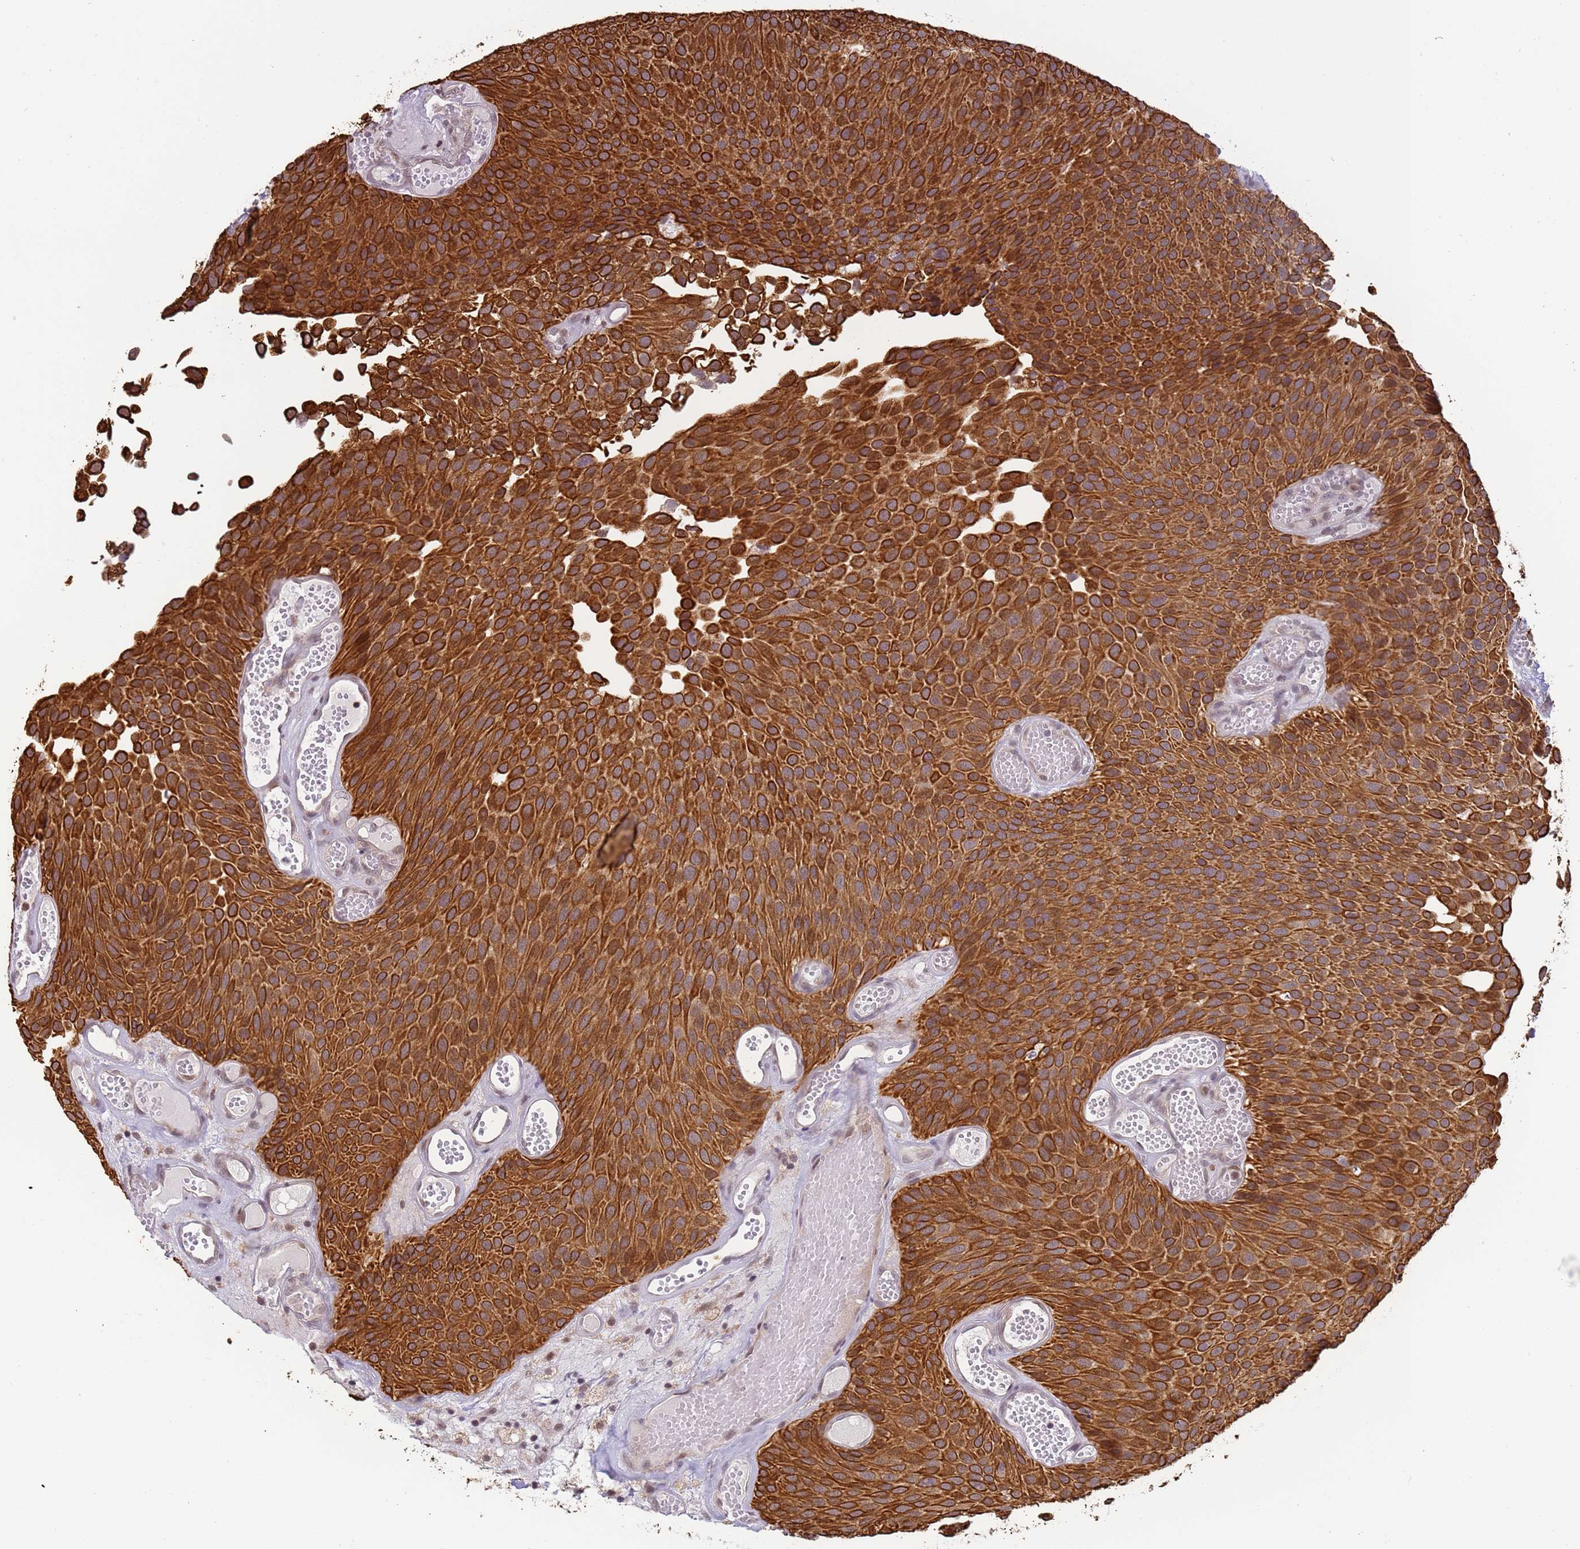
{"staining": {"intensity": "strong", "quantity": ">75%", "location": "cytoplasmic/membranous"}, "tissue": "urothelial cancer", "cell_type": "Tumor cells", "image_type": "cancer", "snomed": [{"axis": "morphology", "description": "Urothelial carcinoma, Low grade"}, {"axis": "topography", "description": "Urinary bladder"}], "caption": "Immunohistochemical staining of urothelial cancer reveals high levels of strong cytoplasmic/membranous protein expression in about >75% of tumor cells. Using DAB (brown) and hematoxylin (blue) stains, captured at high magnification using brightfield microscopy.", "gene": "VWA3A", "patient": {"sex": "male", "age": 89}}